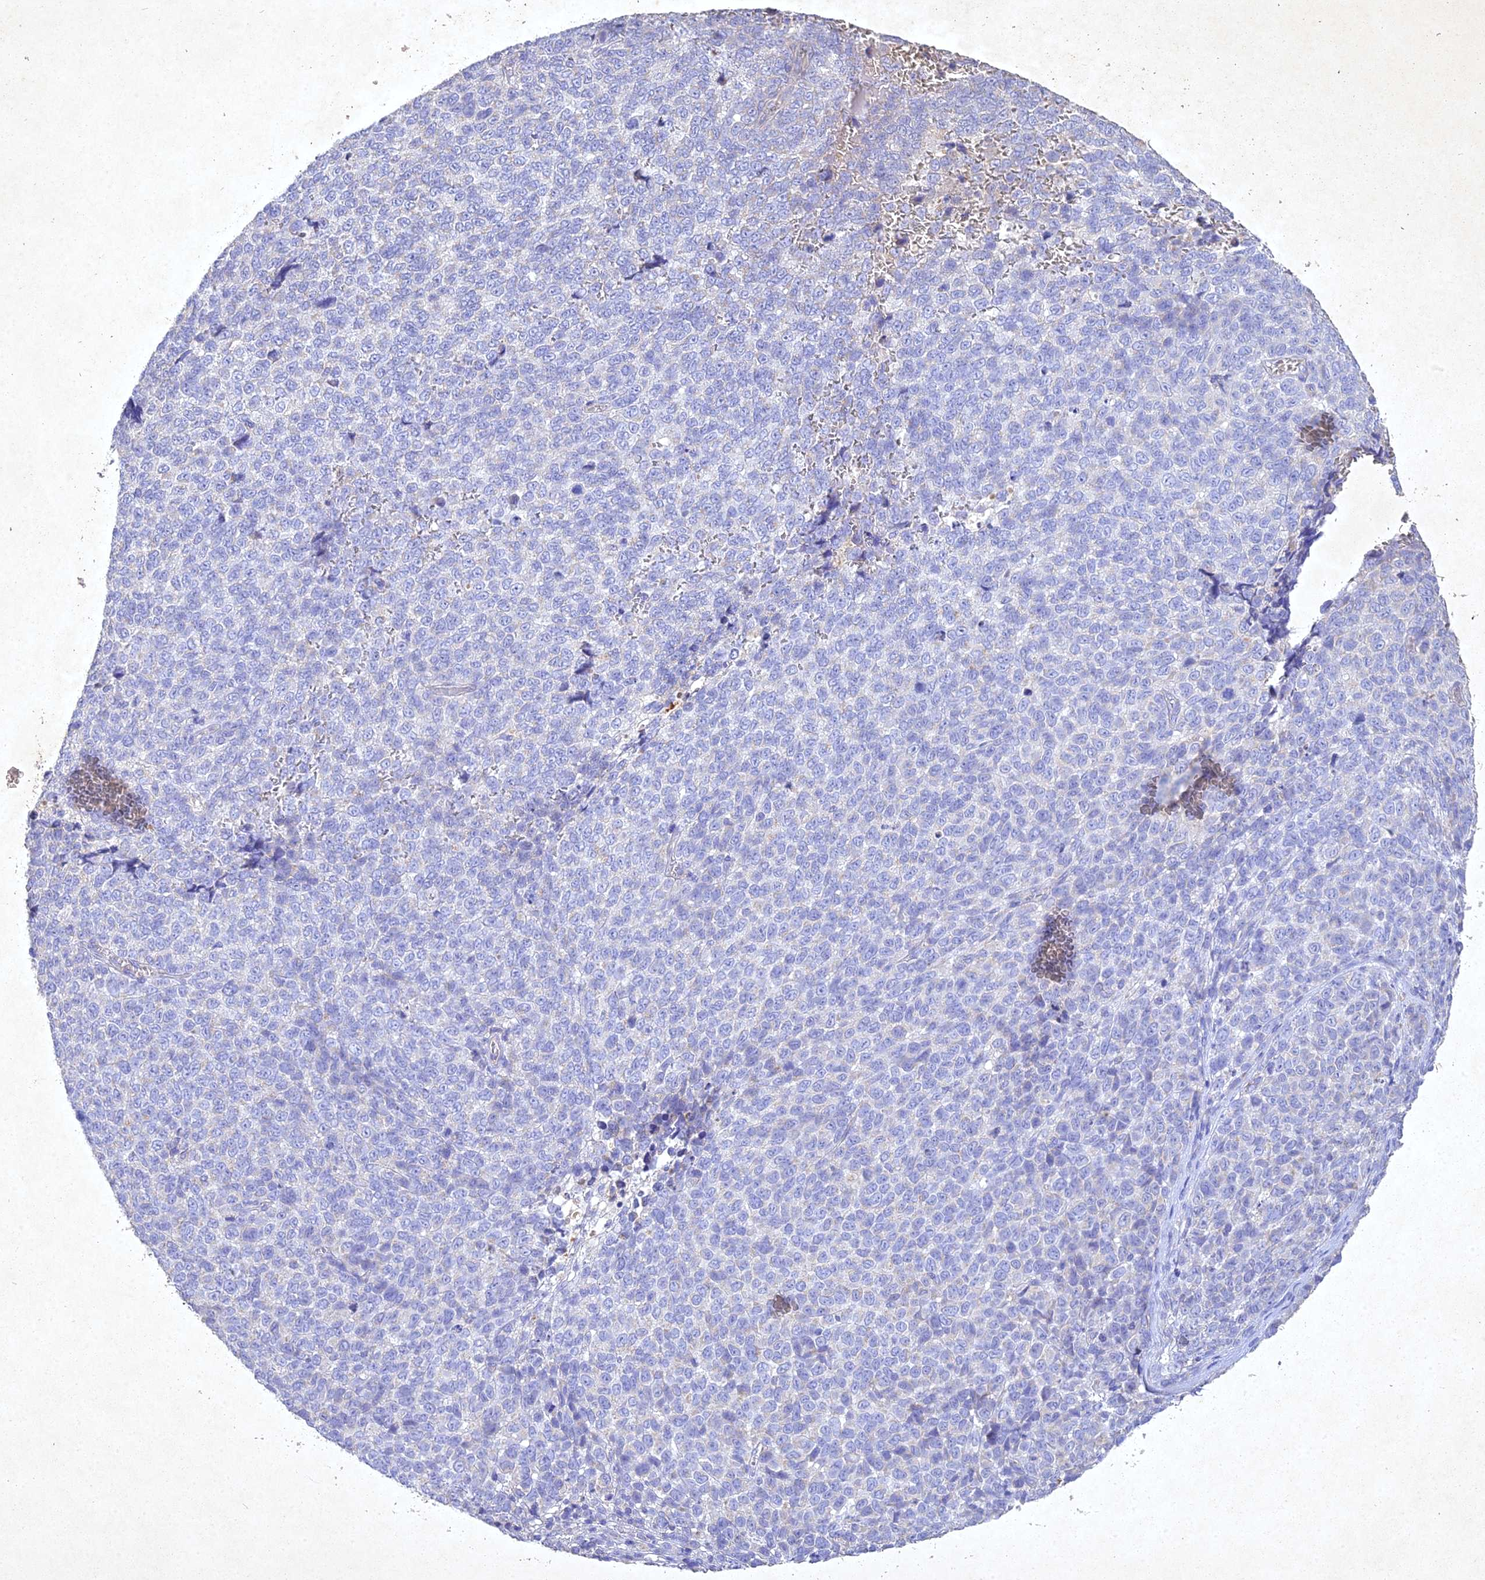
{"staining": {"intensity": "negative", "quantity": "none", "location": "none"}, "tissue": "melanoma", "cell_type": "Tumor cells", "image_type": "cancer", "snomed": [{"axis": "morphology", "description": "Malignant melanoma, NOS"}, {"axis": "topography", "description": "Nose, NOS"}], "caption": "Micrograph shows no protein expression in tumor cells of melanoma tissue. (DAB immunohistochemistry visualized using brightfield microscopy, high magnification).", "gene": "NDUFV1", "patient": {"sex": "female", "age": 48}}